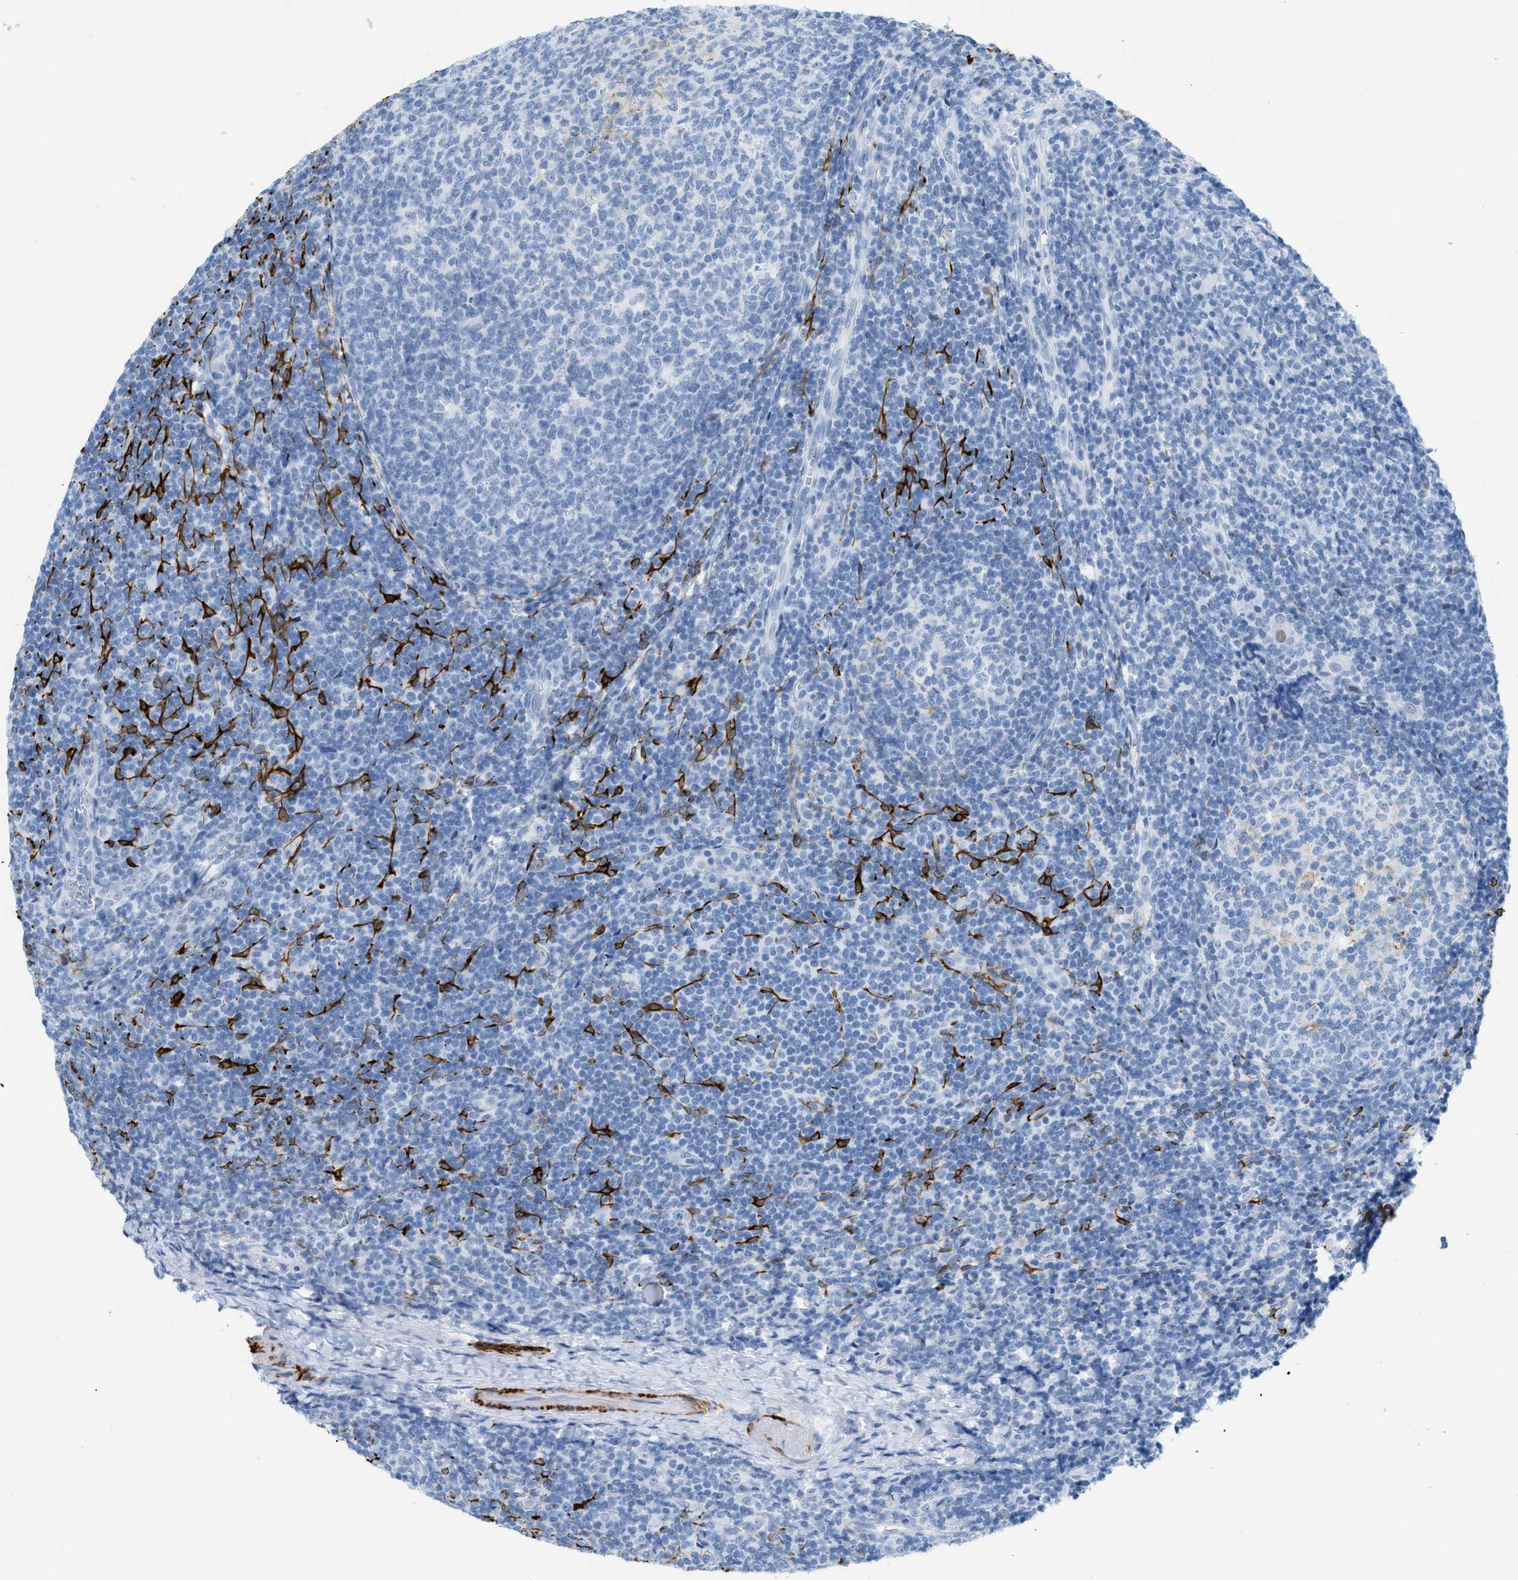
{"staining": {"intensity": "negative", "quantity": "none", "location": "none"}, "tissue": "tonsil", "cell_type": "Germinal center cells", "image_type": "normal", "snomed": [{"axis": "morphology", "description": "Normal tissue, NOS"}, {"axis": "topography", "description": "Tonsil"}], "caption": "Immunohistochemical staining of normal human tonsil reveals no significant expression in germinal center cells. (Immunohistochemistry, brightfield microscopy, high magnification).", "gene": "DES", "patient": {"sex": "male", "age": 37}}